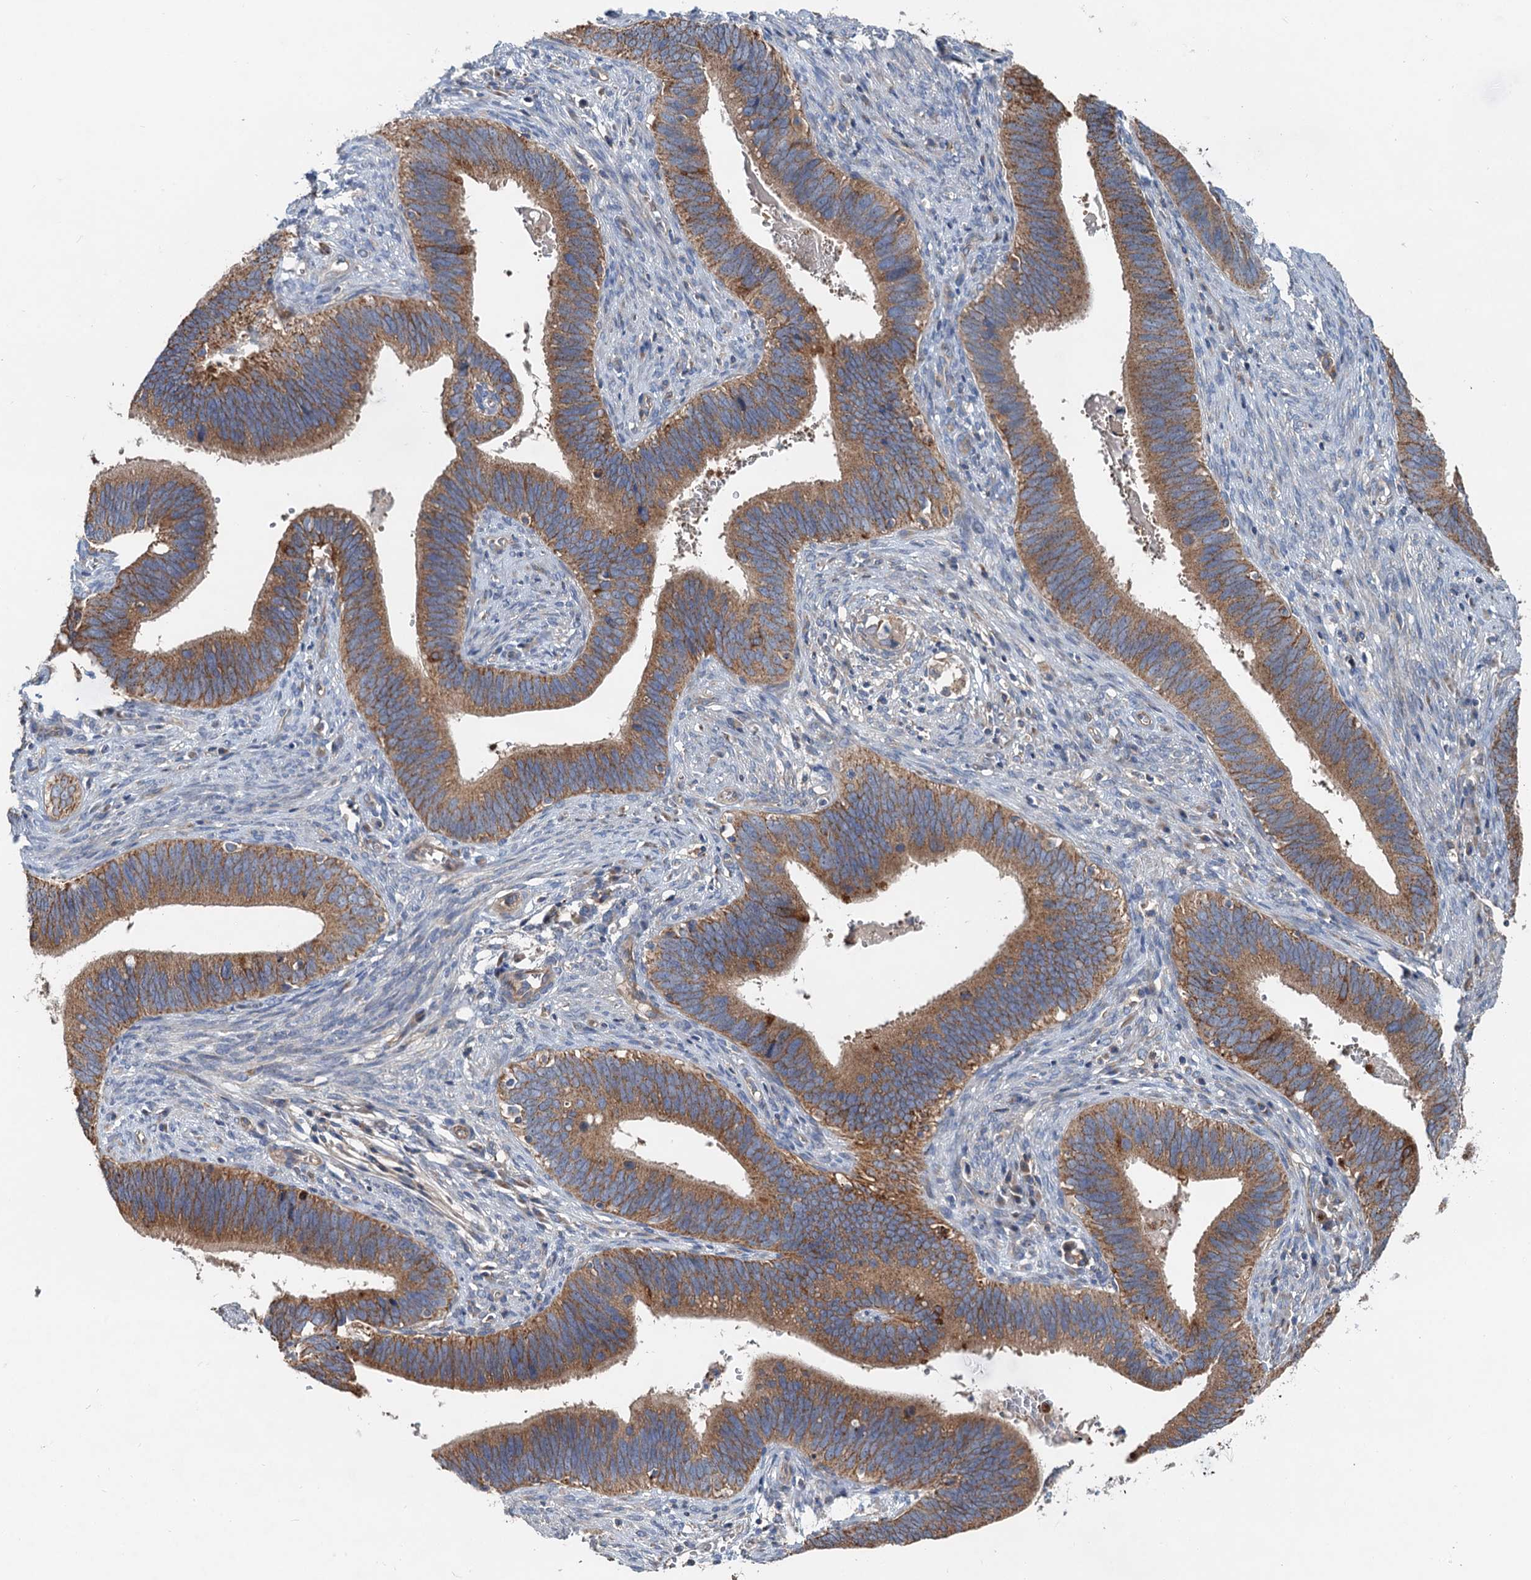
{"staining": {"intensity": "moderate", "quantity": ">75%", "location": "cytoplasmic/membranous"}, "tissue": "cervical cancer", "cell_type": "Tumor cells", "image_type": "cancer", "snomed": [{"axis": "morphology", "description": "Adenocarcinoma, NOS"}, {"axis": "topography", "description": "Cervix"}], "caption": "Cervical cancer stained with DAB immunohistochemistry (IHC) demonstrates medium levels of moderate cytoplasmic/membranous staining in about >75% of tumor cells.", "gene": "ANKRD26", "patient": {"sex": "female", "age": 42}}